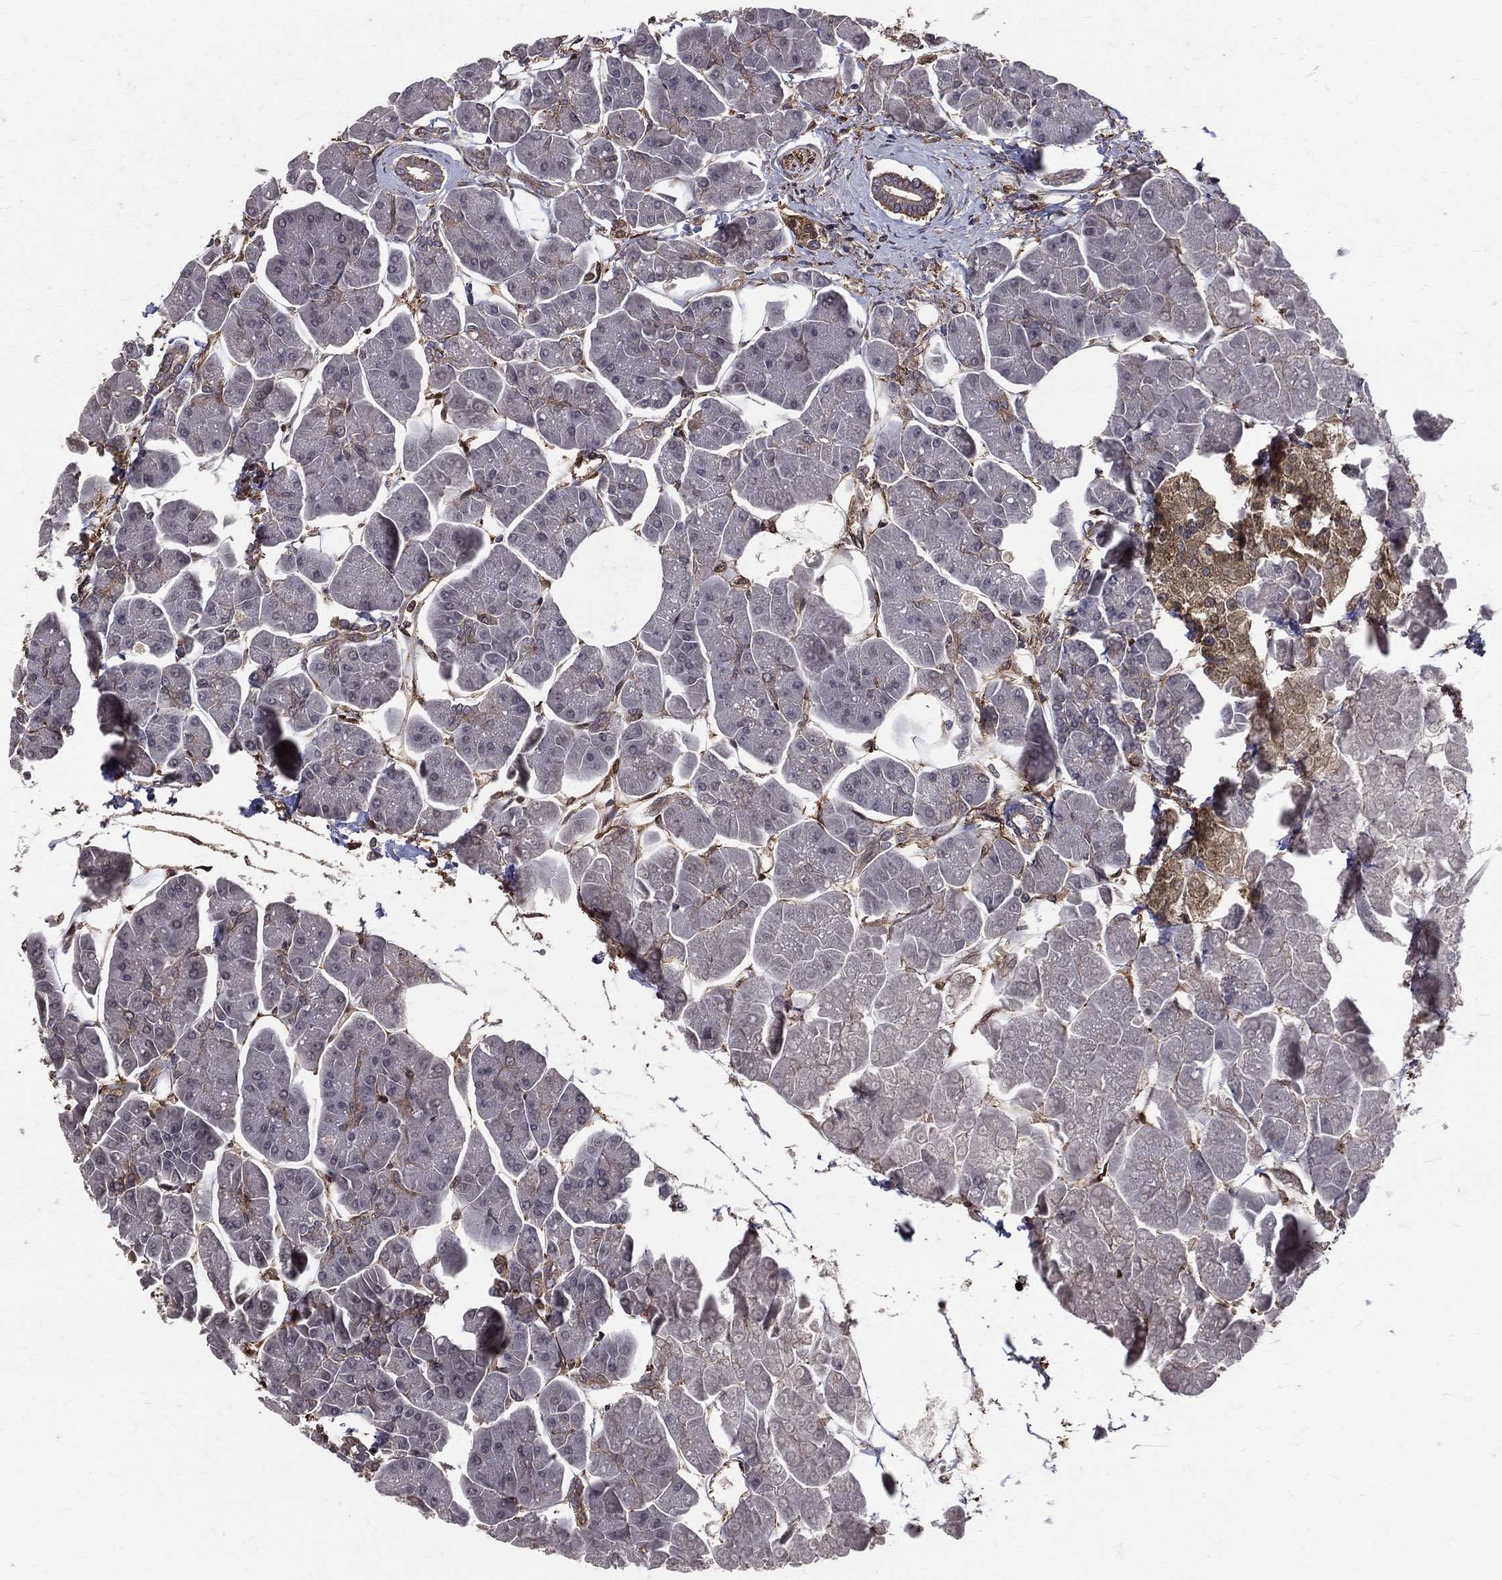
{"staining": {"intensity": "moderate", "quantity": "<25%", "location": "cytoplasmic/membranous"}, "tissue": "pancreas", "cell_type": "Exocrine glandular cells", "image_type": "normal", "snomed": [{"axis": "morphology", "description": "Normal tissue, NOS"}, {"axis": "topography", "description": "Adipose tissue"}, {"axis": "topography", "description": "Pancreas"}, {"axis": "topography", "description": "Peripheral nerve tissue"}], "caption": "Moderate cytoplasmic/membranous protein staining is identified in about <25% of exocrine glandular cells in pancreas. The staining is performed using DAB (3,3'-diaminobenzidine) brown chromogen to label protein expression. The nuclei are counter-stained blue using hematoxylin.", "gene": "DPYSL2", "patient": {"sex": "female", "age": 58}}